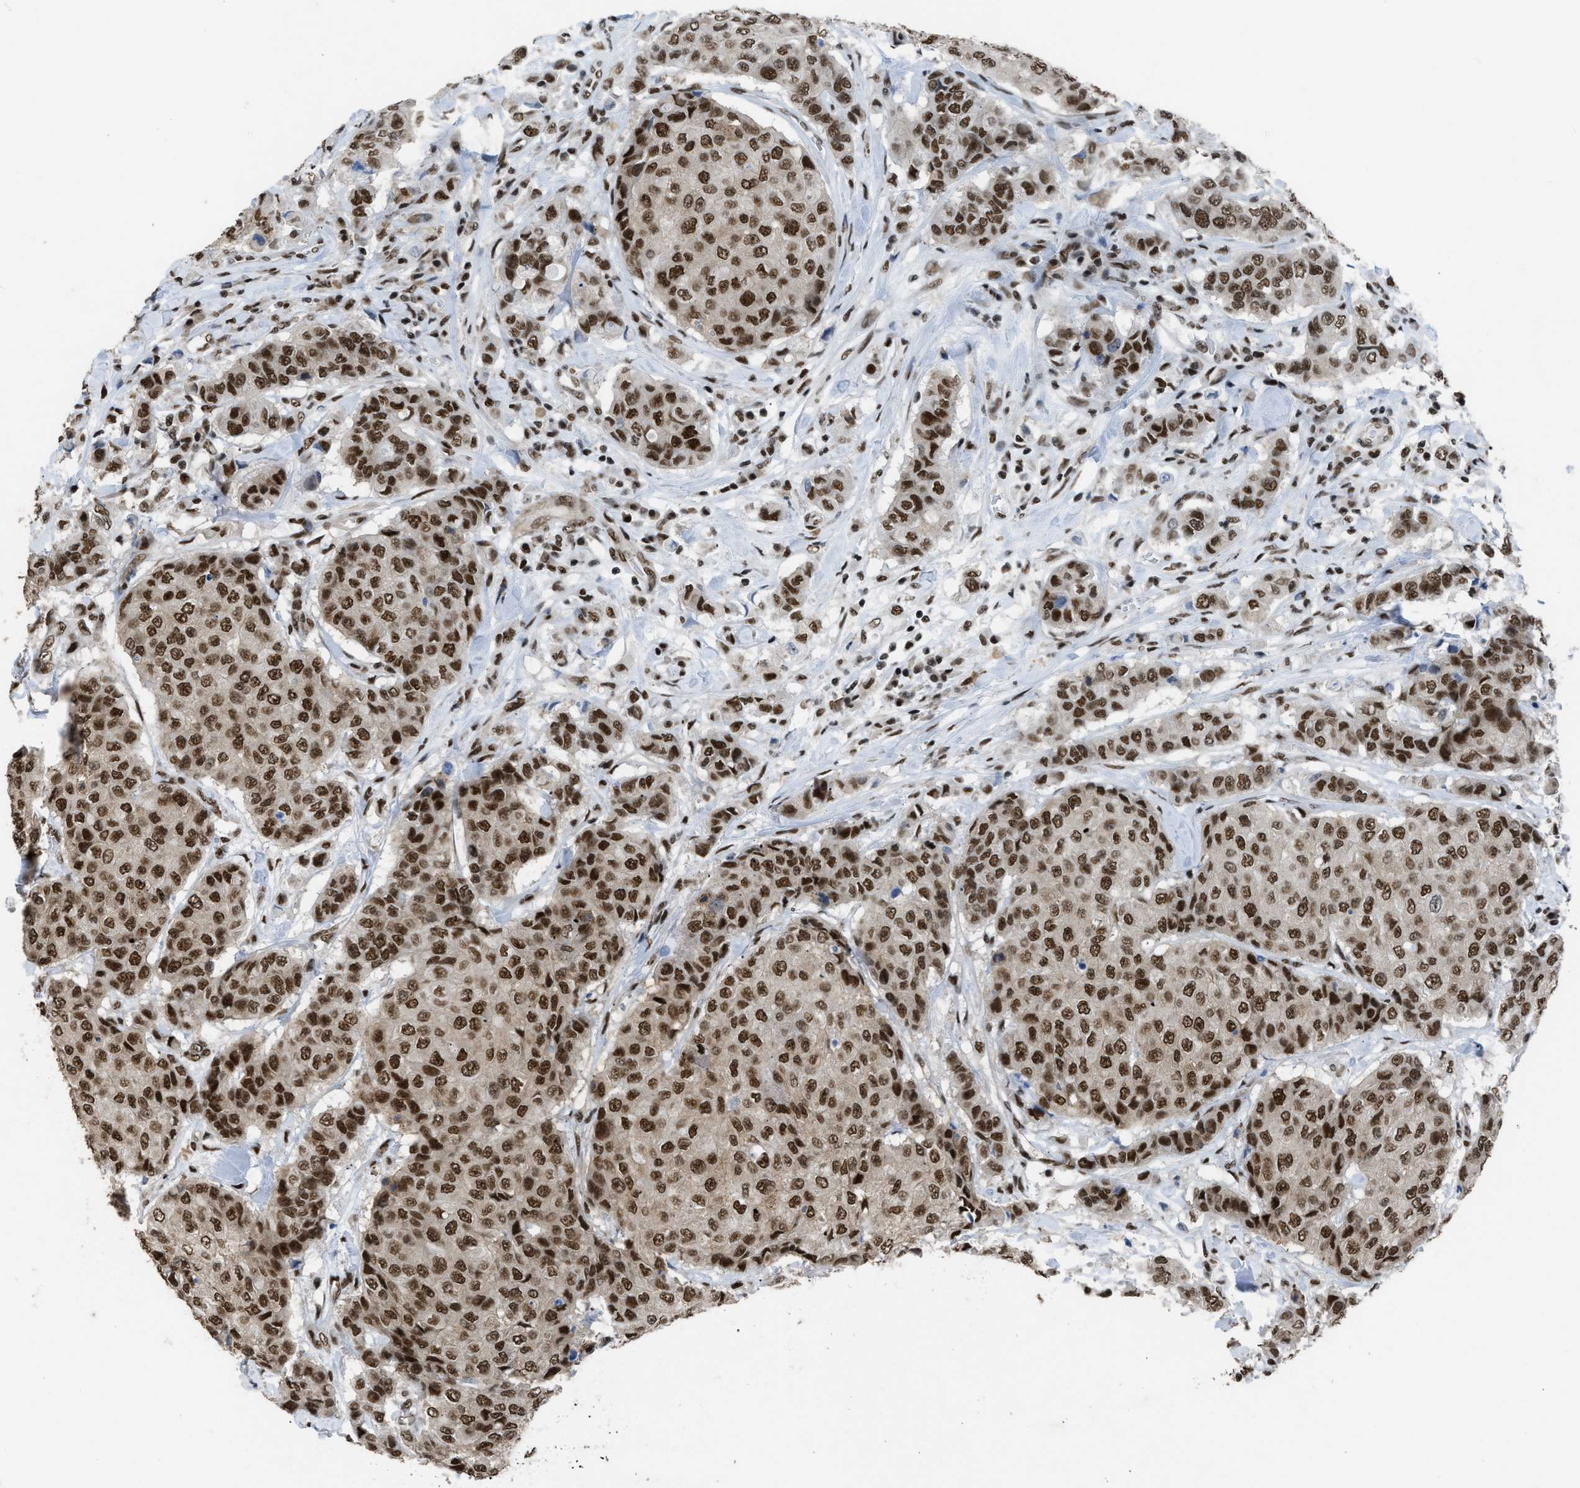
{"staining": {"intensity": "strong", "quantity": ">75%", "location": "nuclear"}, "tissue": "breast cancer", "cell_type": "Tumor cells", "image_type": "cancer", "snomed": [{"axis": "morphology", "description": "Duct carcinoma"}, {"axis": "topography", "description": "Breast"}], "caption": "Tumor cells display strong nuclear expression in about >75% of cells in intraductal carcinoma (breast).", "gene": "SCAF4", "patient": {"sex": "female", "age": 27}}